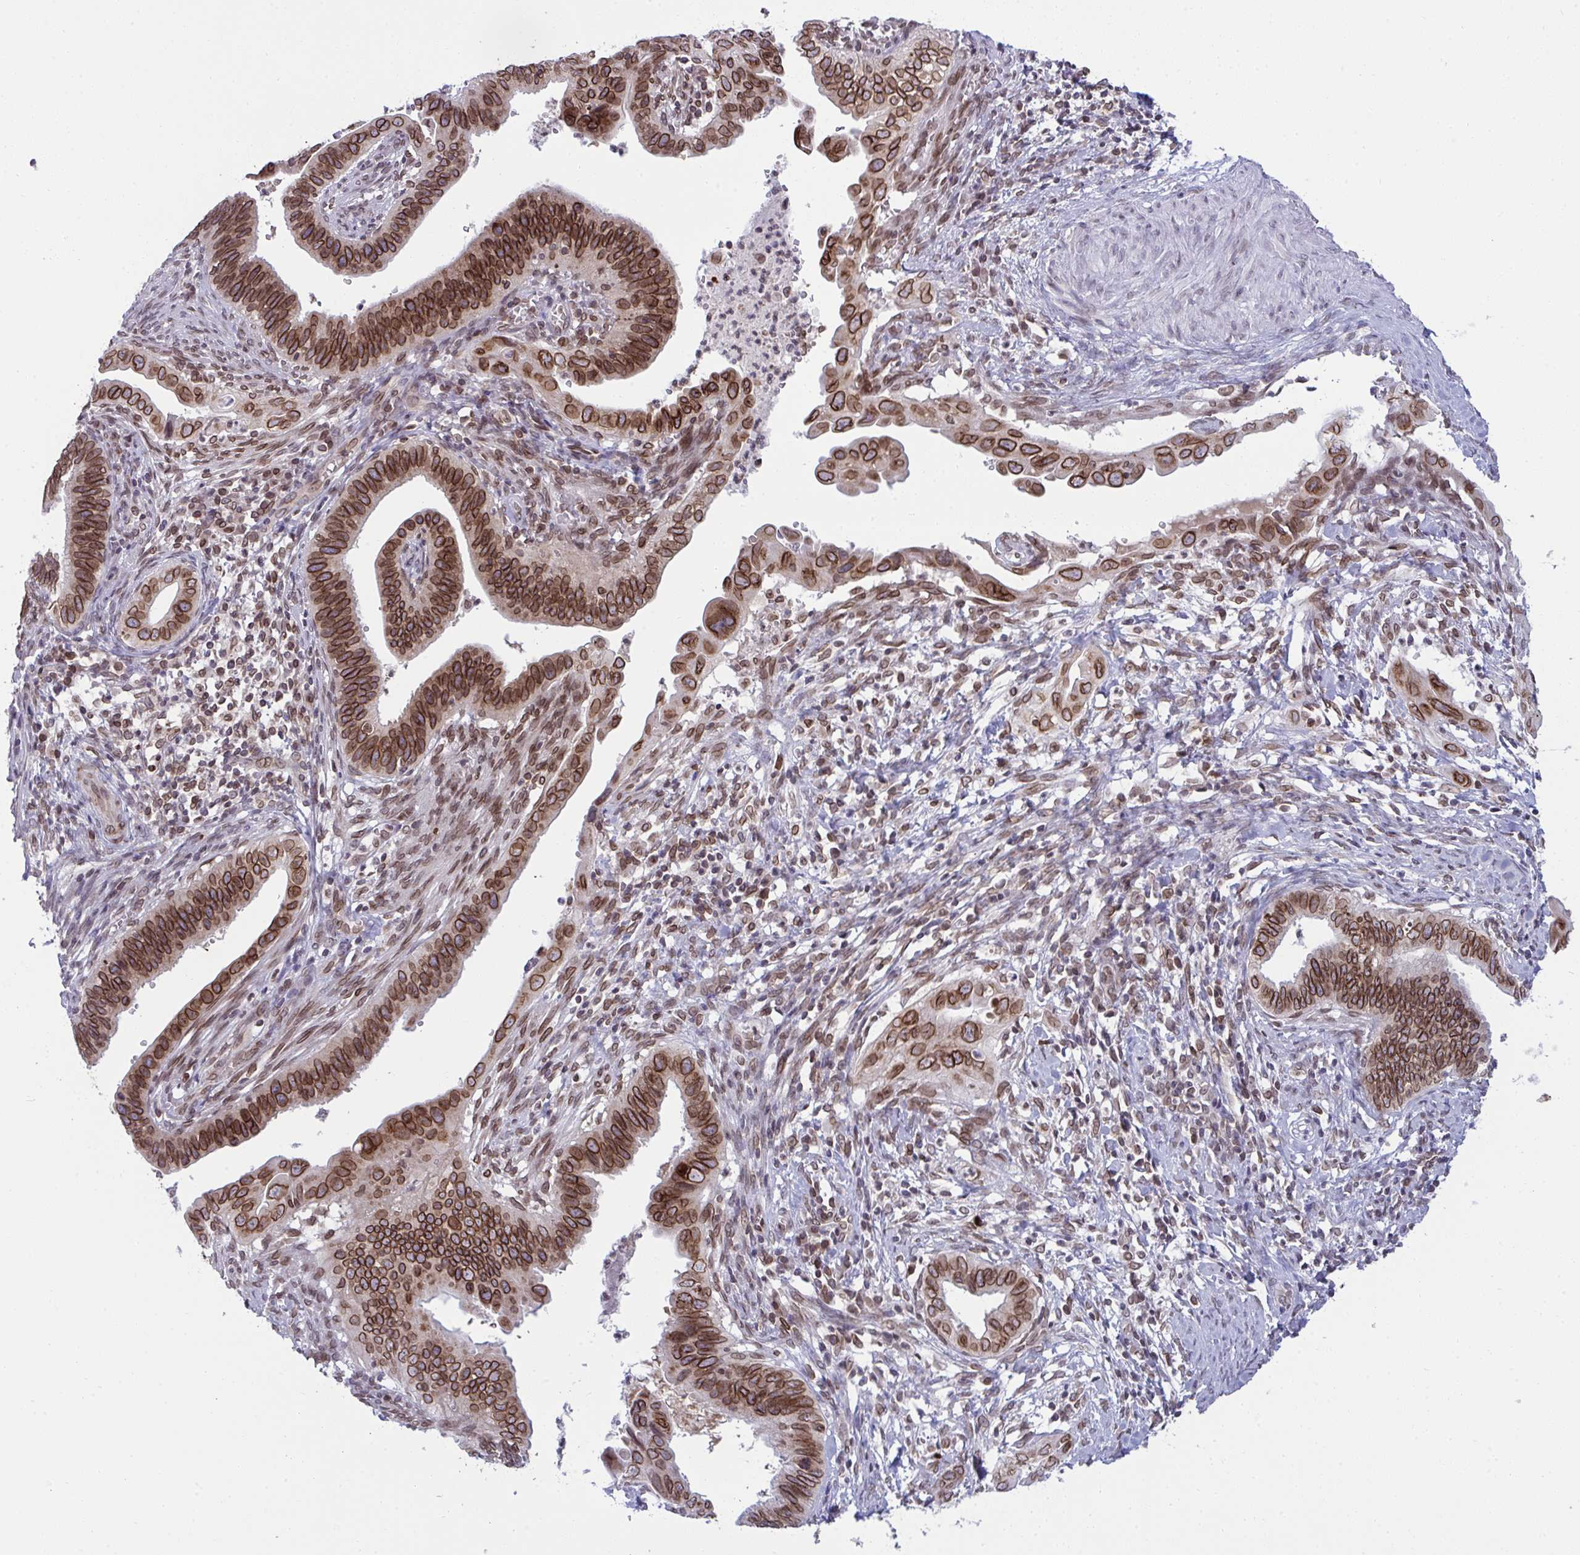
{"staining": {"intensity": "strong", "quantity": ">75%", "location": "cytoplasmic/membranous,nuclear"}, "tissue": "cervical cancer", "cell_type": "Tumor cells", "image_type": "cancer", "snomed": [{"axis": "morphology", "description": "Adenocarcinoma, NOS"}, {"axis": "topography", "description": "Cervix"}], "caption": "Immunohistochemistry micrograph of neoplastic tissue: cervical cancer (adenocarcinoma) stained using immunohistochemistry (IHC) displays high levels of strong protein expression localized specifically in the cytoplasmic/membranous and nuclear of tumor cells, appearing as a cytoplasmic/membranous and nuclear brown color.", "gene": "RANBP2", "patient": {"sex": "female", "age": 42}}